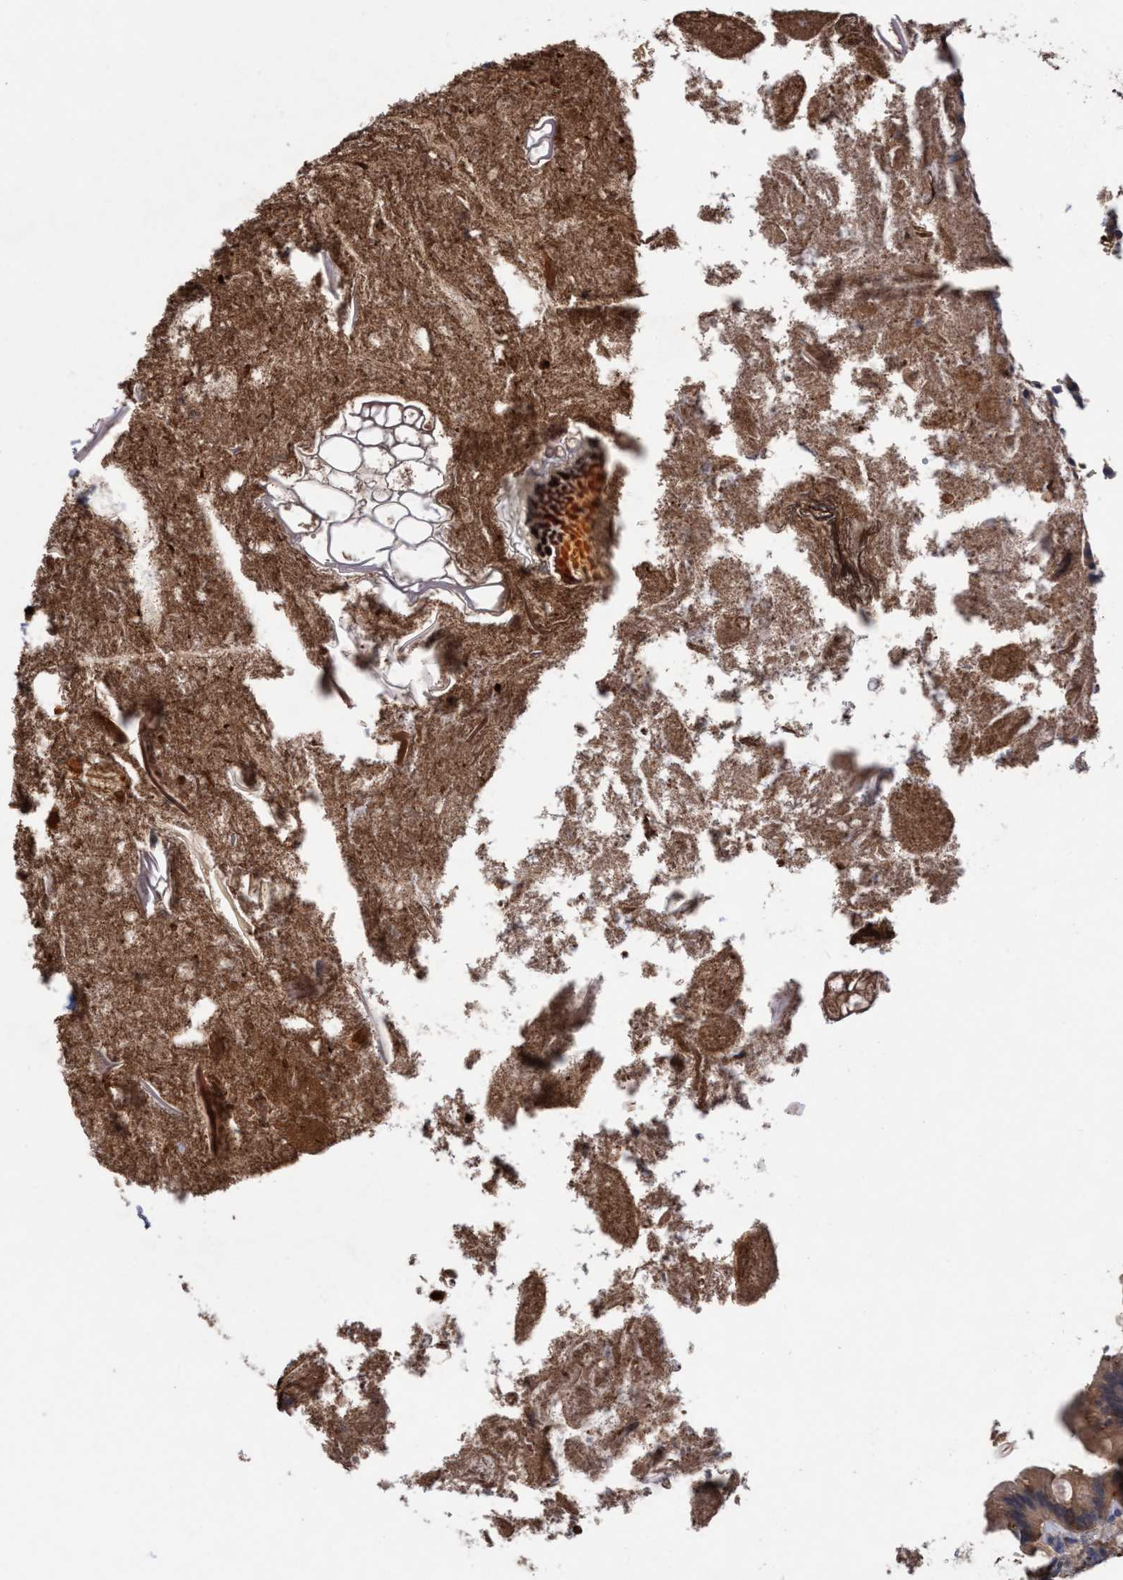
{"staining": {"intensity": "moderate", "quantity": ">75%", "location": "cytoplasmic/membranous"}, "tissue": "appendix", "cell_type": "Glandular cells", "image_type": "normal", "snomed": [{"axis": "morphology", "description": "Normal tissue, NOS"}, {"axis": "topography", "description": "Appendix"}], "caption": "Immunohistochemistry (IHC) histopathology image of unremarkable appendix stained for a protein (brown), which displays medium levels of moderate cytoplasmic/membranous expression in about >75% of glandular cells.", "gene": "GLOD4", "patient": {"sex": "male", "age": 52}}